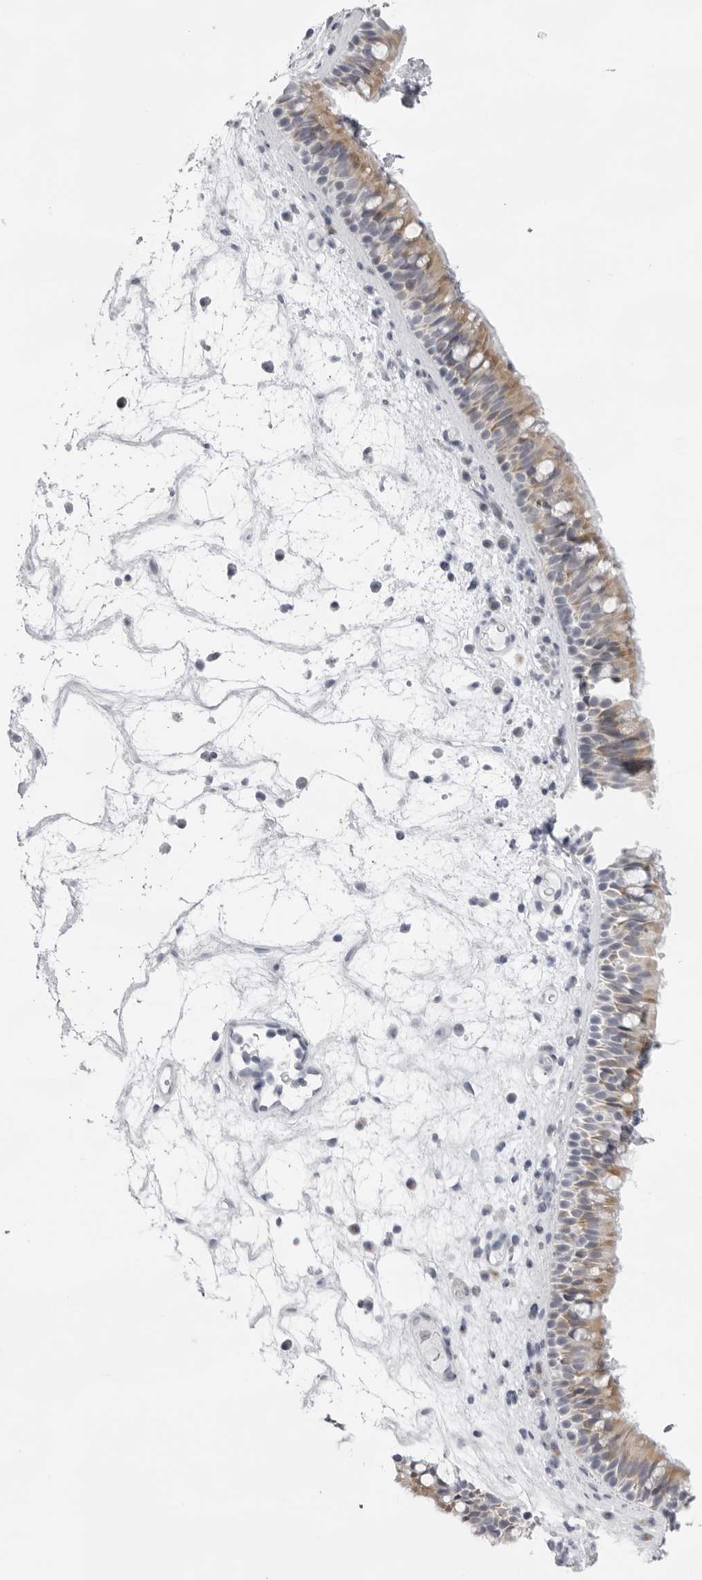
{"staining": {"intensity": "weak", "quantity": "<25%", "location": "cytoplasmic/membranous"}, "tissue": "nasopharynx", "cell_type": "Respiratory epithelial cells", "image_type": "normal", "snomed": [{"axis": "morphology", "description": "Normal tissue, NOS"}, {"axis": "morphology", "description": "Inflammation, NOS"}, {"axis": "morphology", "description": "Malignant melanoma, Metastatic site"}, {"axis": "topography", "description": "Nasopharynx"}], "caption": "Immunohistochemistry (IHC) micrograph of normal nasopharynx stained for a protein (brown), which demonstrates no positivity in respiratory epithelial cells.", "gene": "SMIM2", "patient": {"sex": "male", "age": 70}}